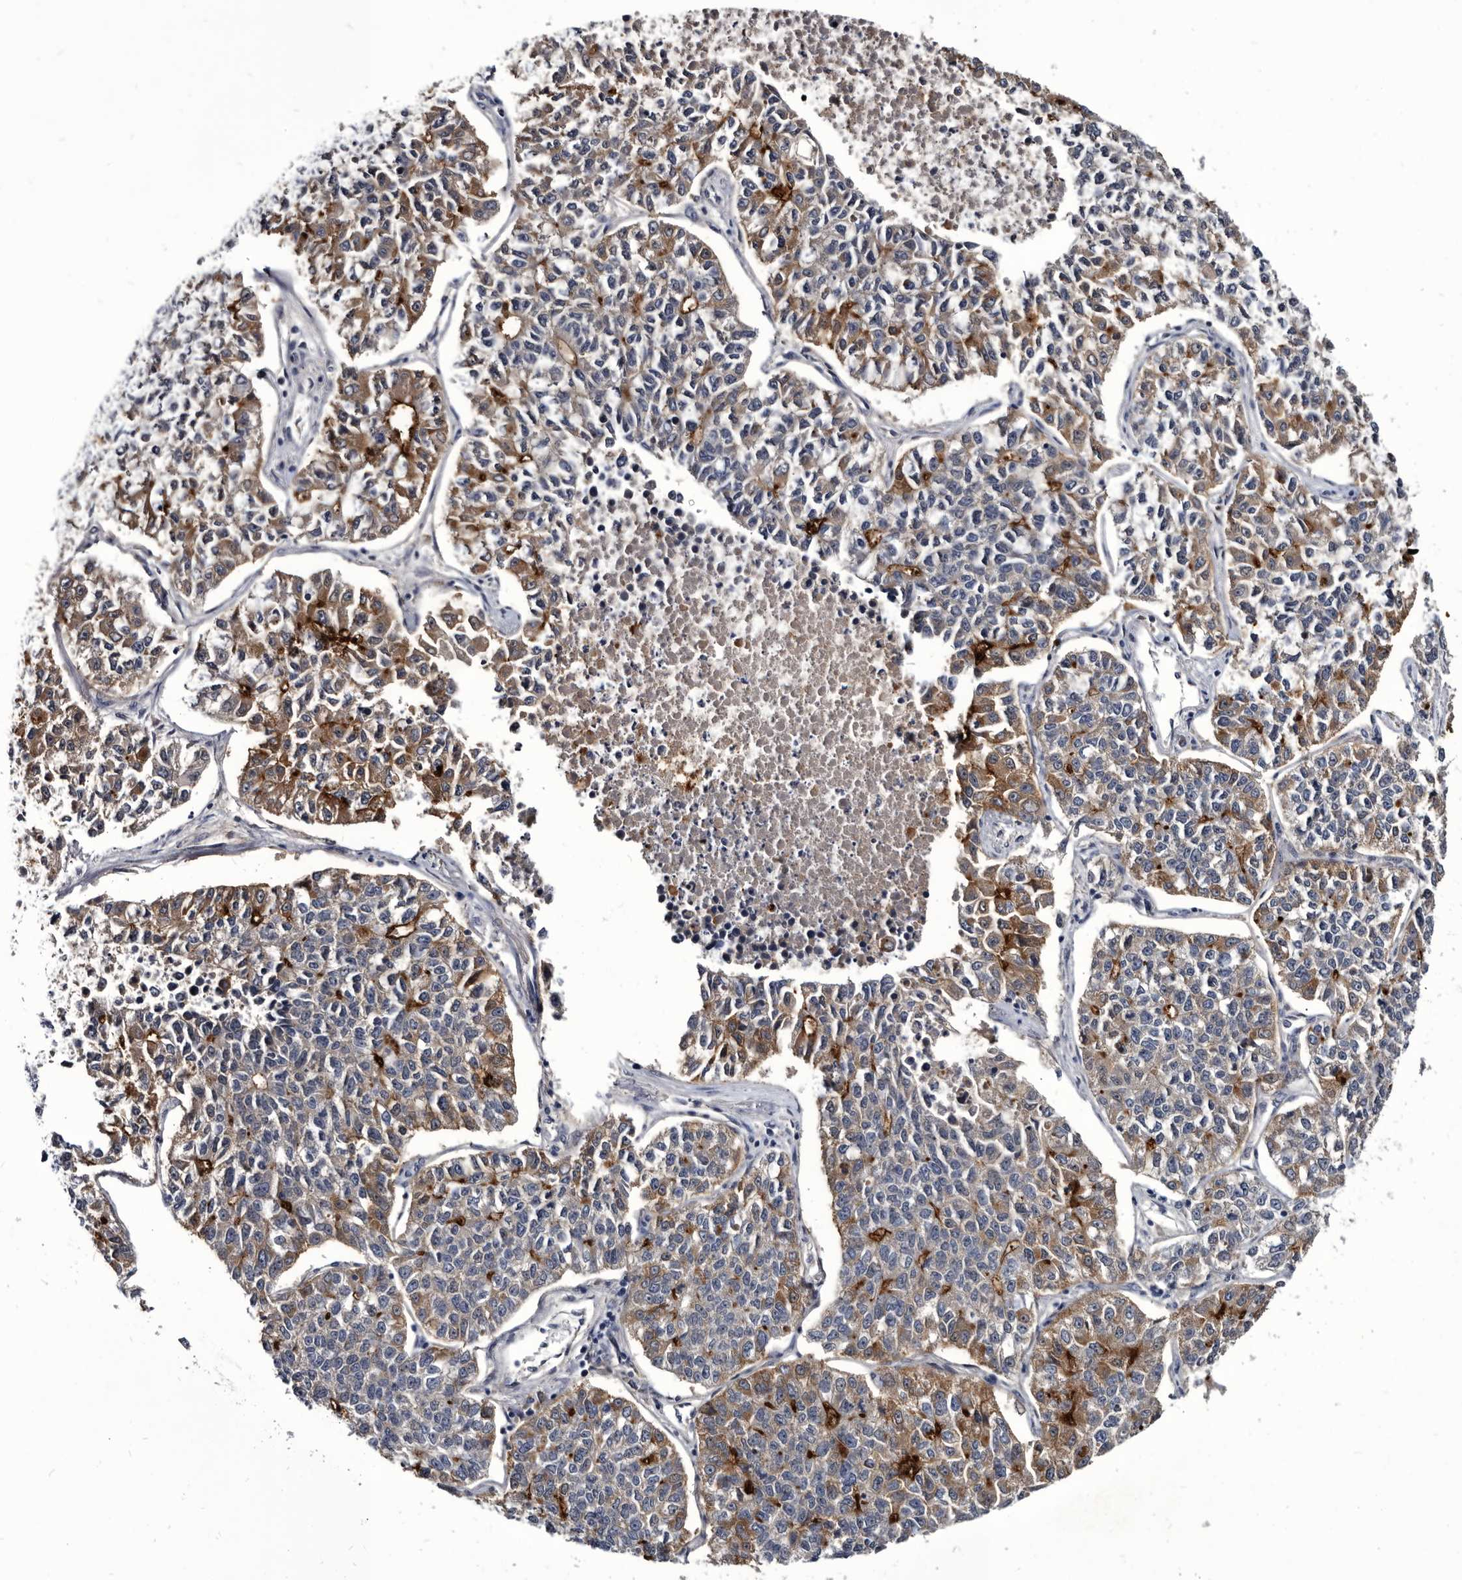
{"staining": {"intensity": "strong", "quantity": "<25%", "location": "cytoplasmic/membranous"}, "tissue": "lung cancer", "cell_type": "Tumor cells", "image_type": "cancer", "snomed": [{"axis": "morphology", "description": "Adenocarcinoma, NOS"}, {"axis": "topography", "description": "Lung"}], "caption": "A brown stain shows strong cytoplasmic/membranous expression of a protein in human lung cancer (adenocarcinoma) tumor cells.", "gene": "PROM1", "patient": {"sex": "male", "age": 49}}